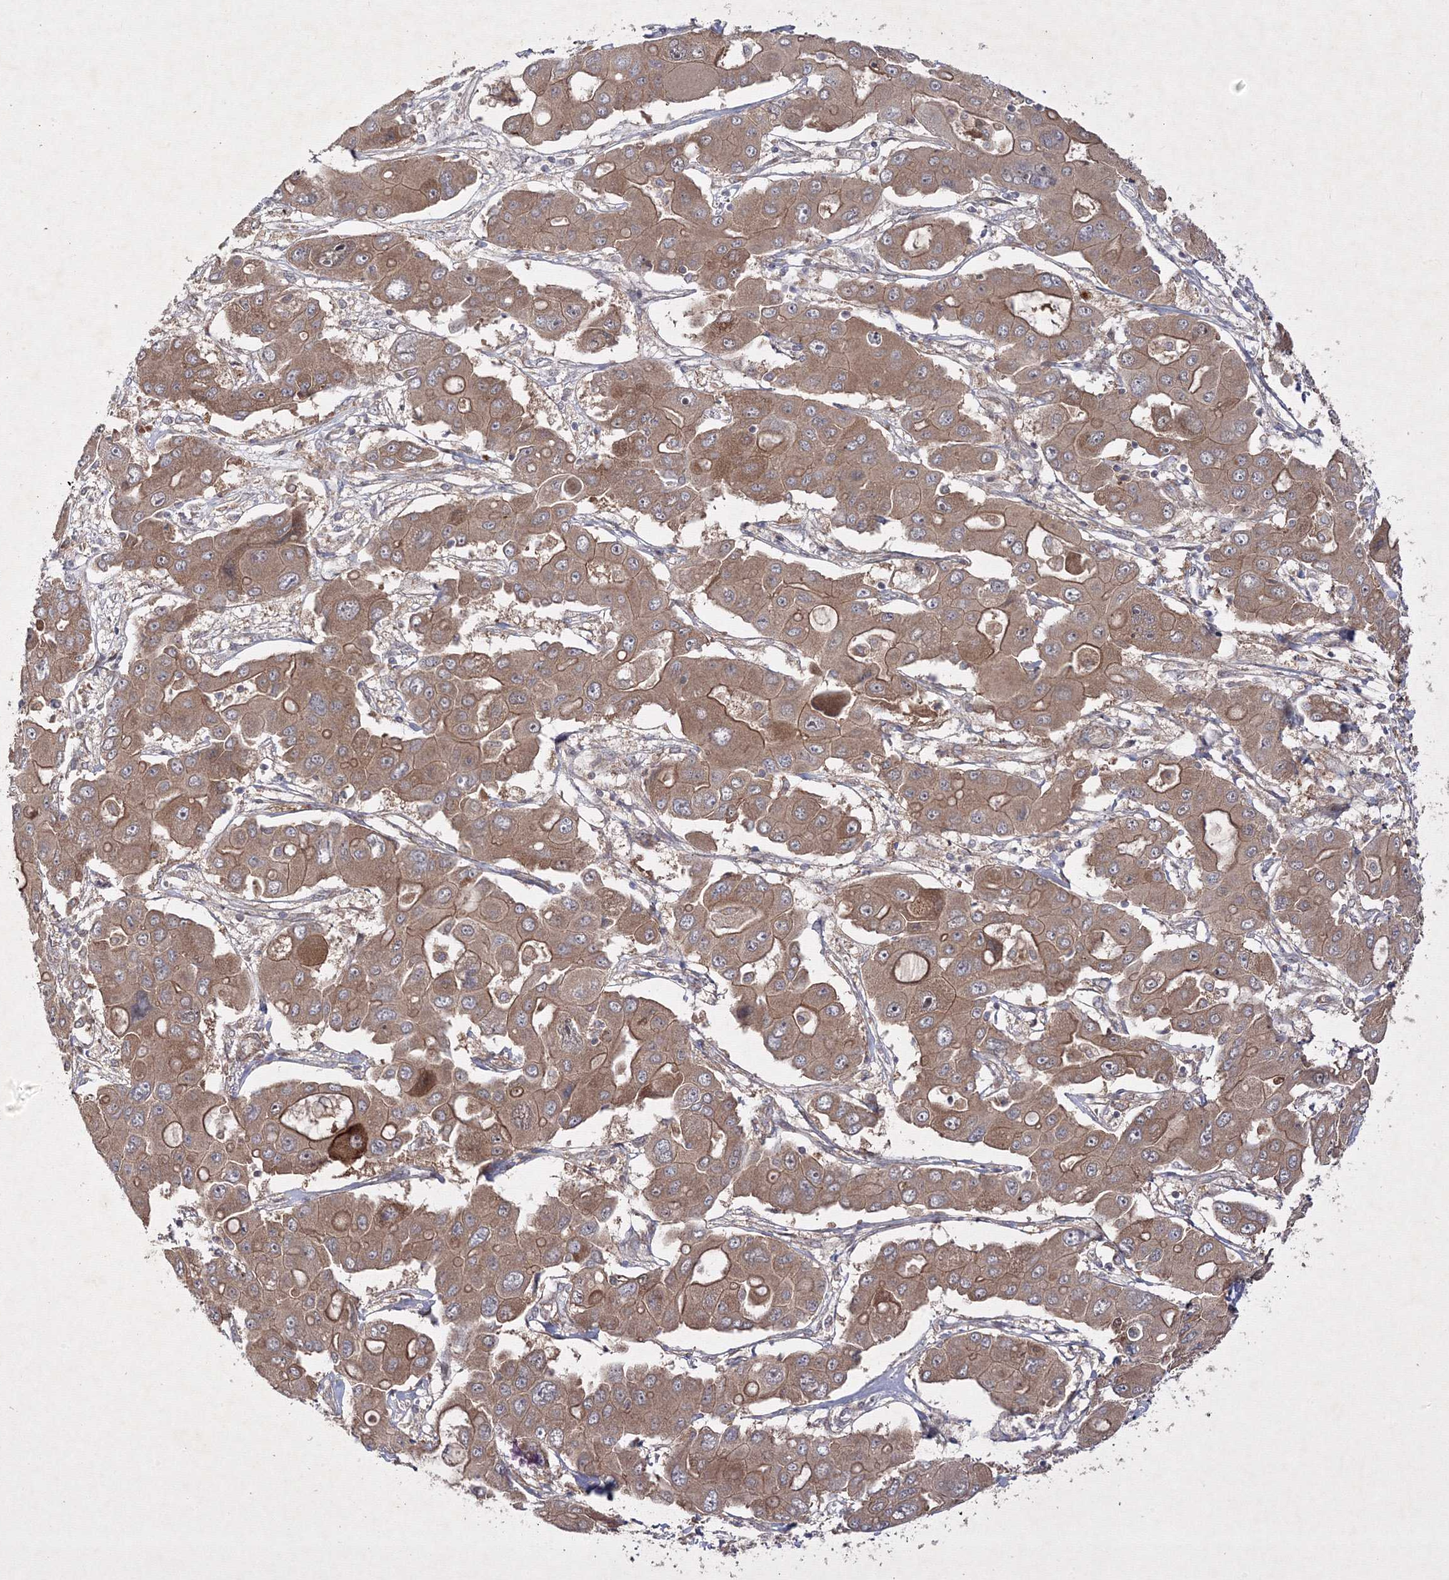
{"staining": {"intensity": "moderate", "quantity": ">75%", "location": "cytoplasmic/membranous"}, "tissue": "liver cancer", "cell_type": "Tumor cells", "image_type": "cancer", "snomed": [{"axis": "morphology", "description": "Cholangiocarcinoma"}, {"axis": "topography", "description": "Liver"}], "caption": "Immunohistochemistry of liver cancer (cholangiocarcinoma) displays medium levels of moderate cytoplasmic/membranous staining in approximately >75% of tumor cells. (Stains: DAB (3,3'-diaminobenzidine) in brown, nuclei in blue, Microscopy: brightfield microscopy at high magnification).", "gene": "GFM1", "patient": {"sex": "male", "age": 67}}